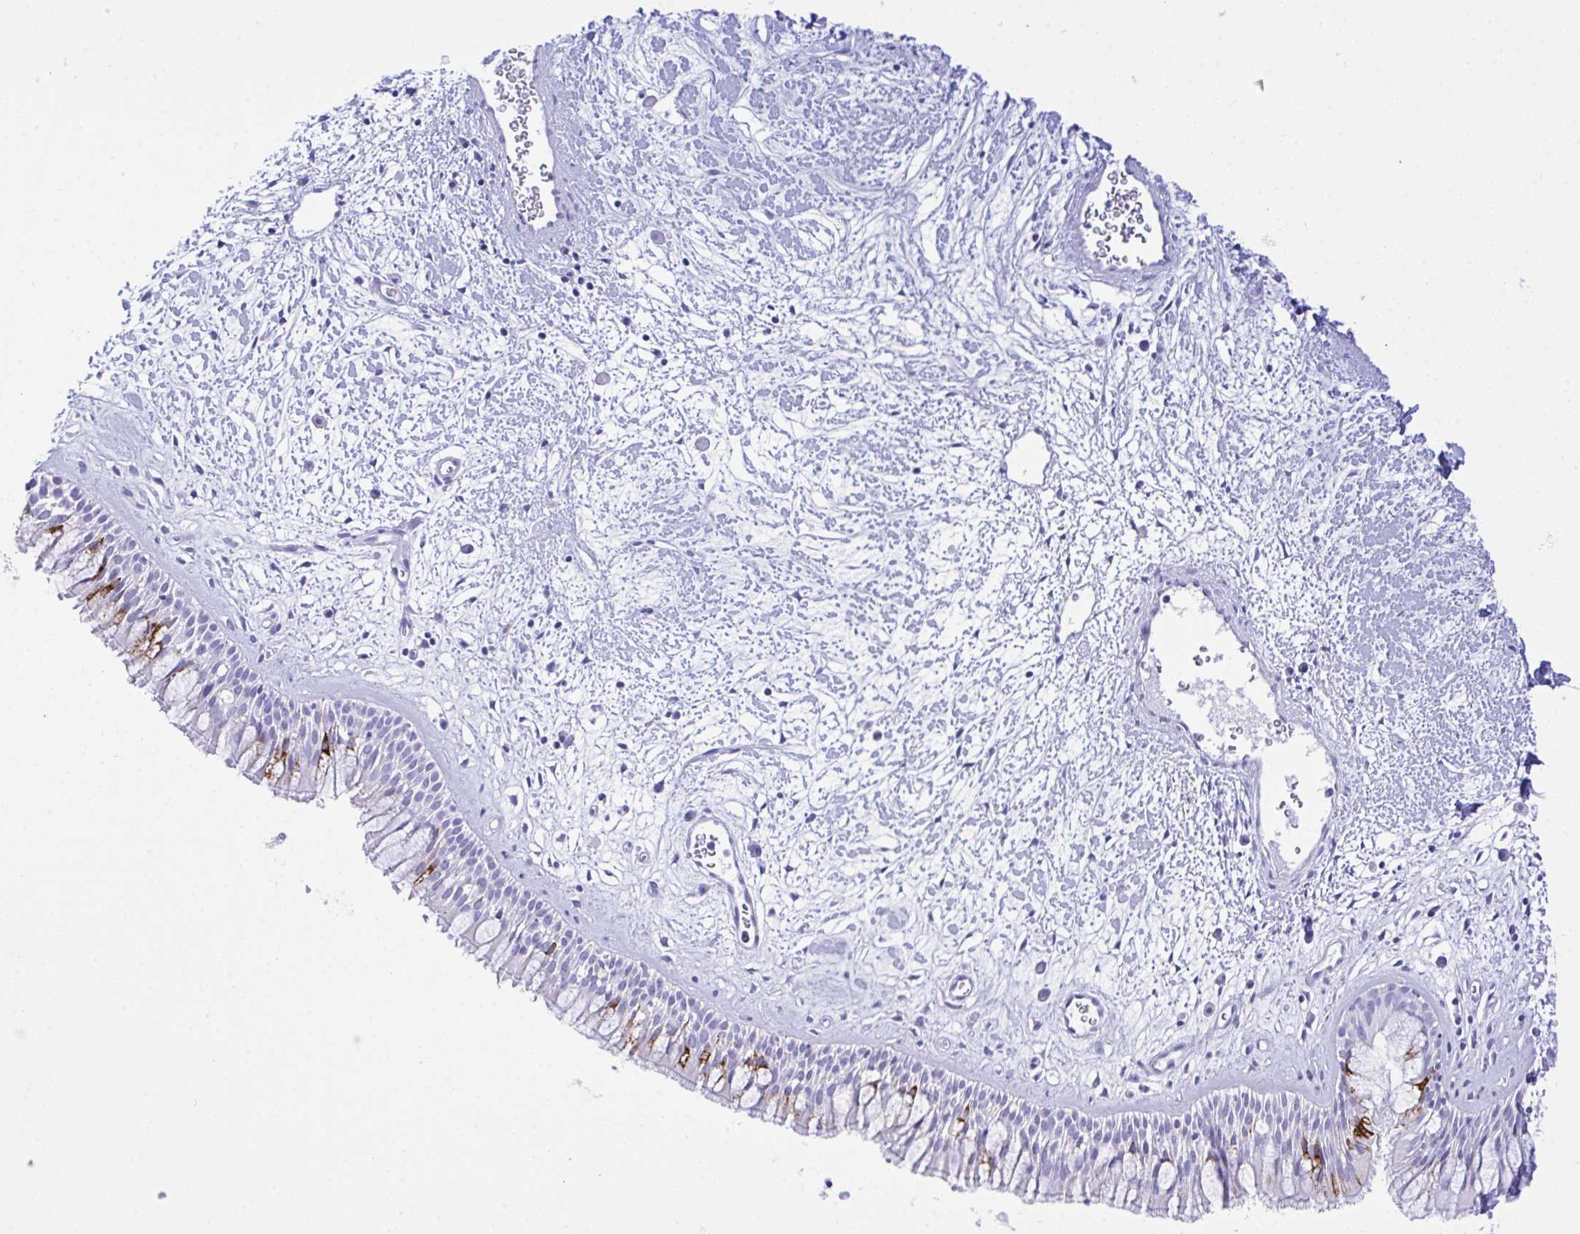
{"staining": {"intensity": "strong", "quantity": "<25%", "location": "cytoplasmic/membranous"}, "tissue": "nasopharynx", "cell_type": "Respiratory epithelial cells", "image_type": "normal", "snomed": [{"axis": "morphology", "description": "Normal tissue, NOS"}, {"axis": "topography", "description": "Nasopharynx"}], "caption": "Respiratory epithelial cells show medium levels of strong cytoplasmic/membranous positivity in about <25% of cells in normal human nasopharynx.", "gene": "SELENOV", "patient": {"sex": "male", "age": 65}}